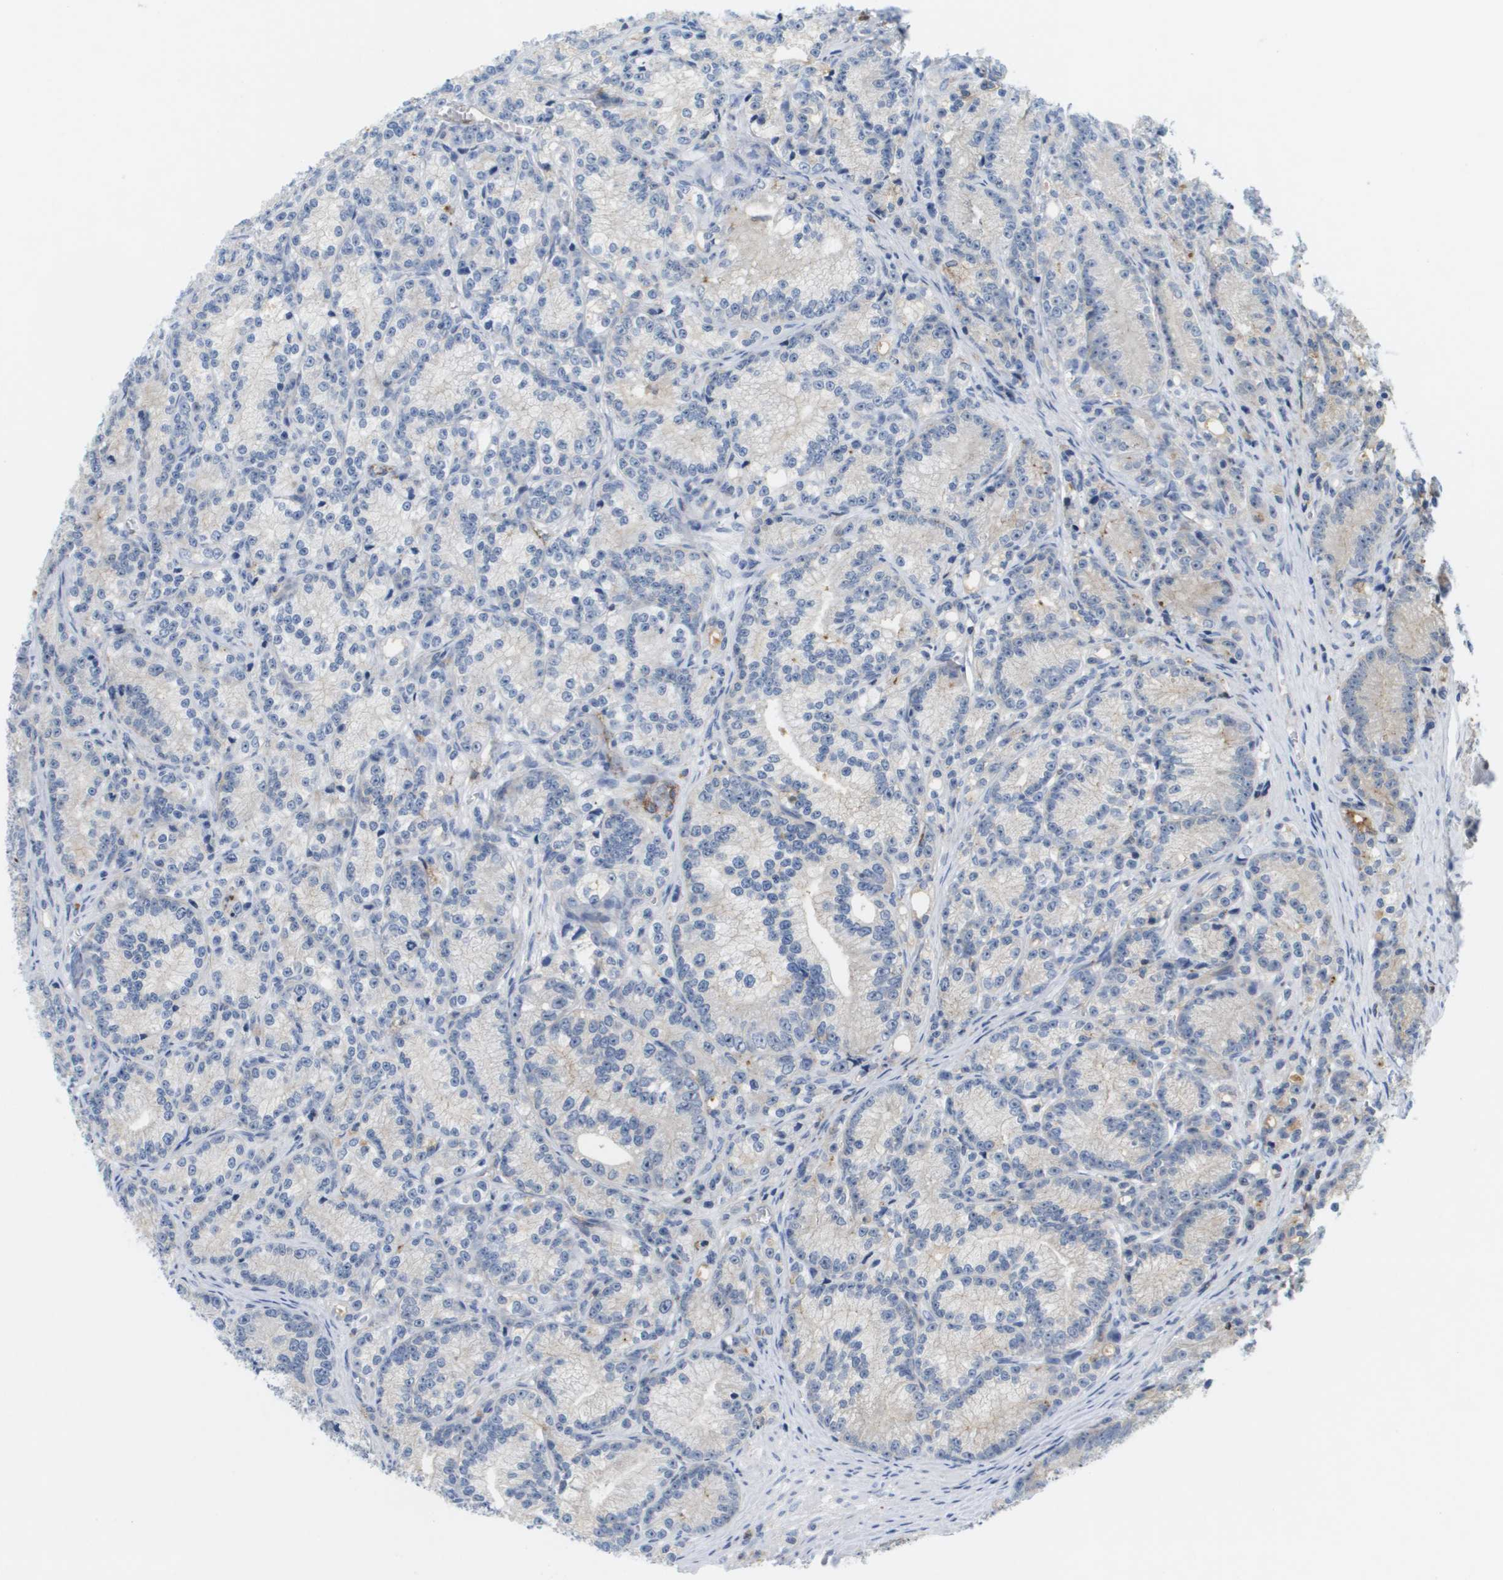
{"staining": {"intensity": "negative", "quantity": "none", "location": "none"}, "tissue": "prostate cancer", "cell_type": "Tumor cells", "image_type": "cancer", "snomed": [{"axis": "morphology", "description": "Adenocarcinoma, Low grade"}, {"axis": "topography", "description": "Prostate"}], "caption": "Micrograph shows no protein positivity in tumor cells of prostate cancer (adenocarcinoma (low-grade)) tissue. (DAB (3,3'-diaminobenzidine) immunohistochemistry (IHC) with hematoxylin counter stain).", "gene": "LIPG", "patient": {"sex": "male", "age": 89}}